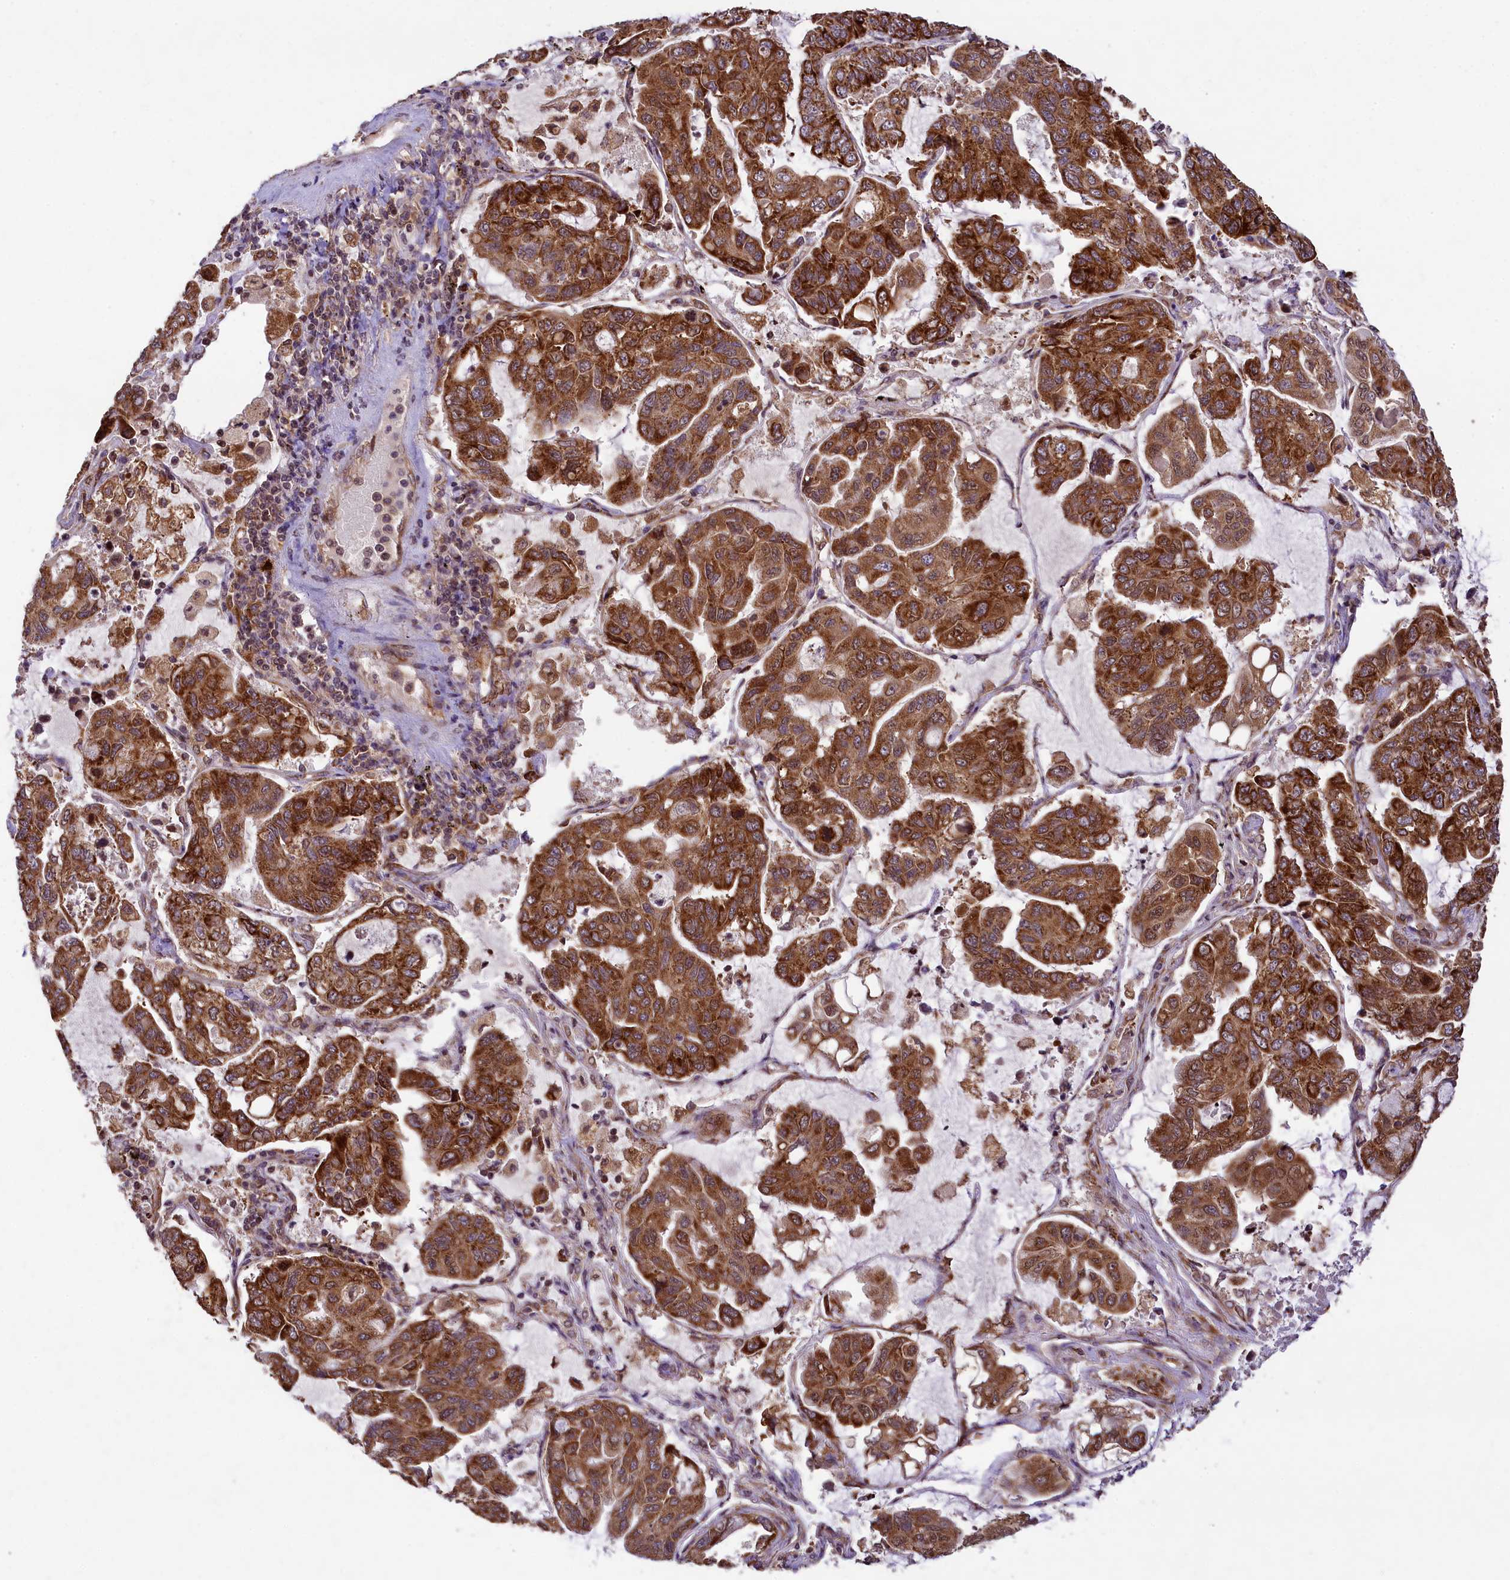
{"staining": {"intensity": "strong", "quantity": ">75%", "location": "cytoplasmic/membranous"}, "tissue": "lung cancer", "cell_type": "Tumor cells", "image_type": "cancer", "snomed": [{"axis": "morphology", "description": "Adenocarcinoma, NOS"}, {"axis": "topography", "description": "Lung"}], "caption": "Brown immunohistochemical staining in lung cancer exhibits strong cytoplasmic/membranous positivity in about >75% of tumor cells.", "gene": "LARP4", "patient": {"sex": "male", "age": 64}}